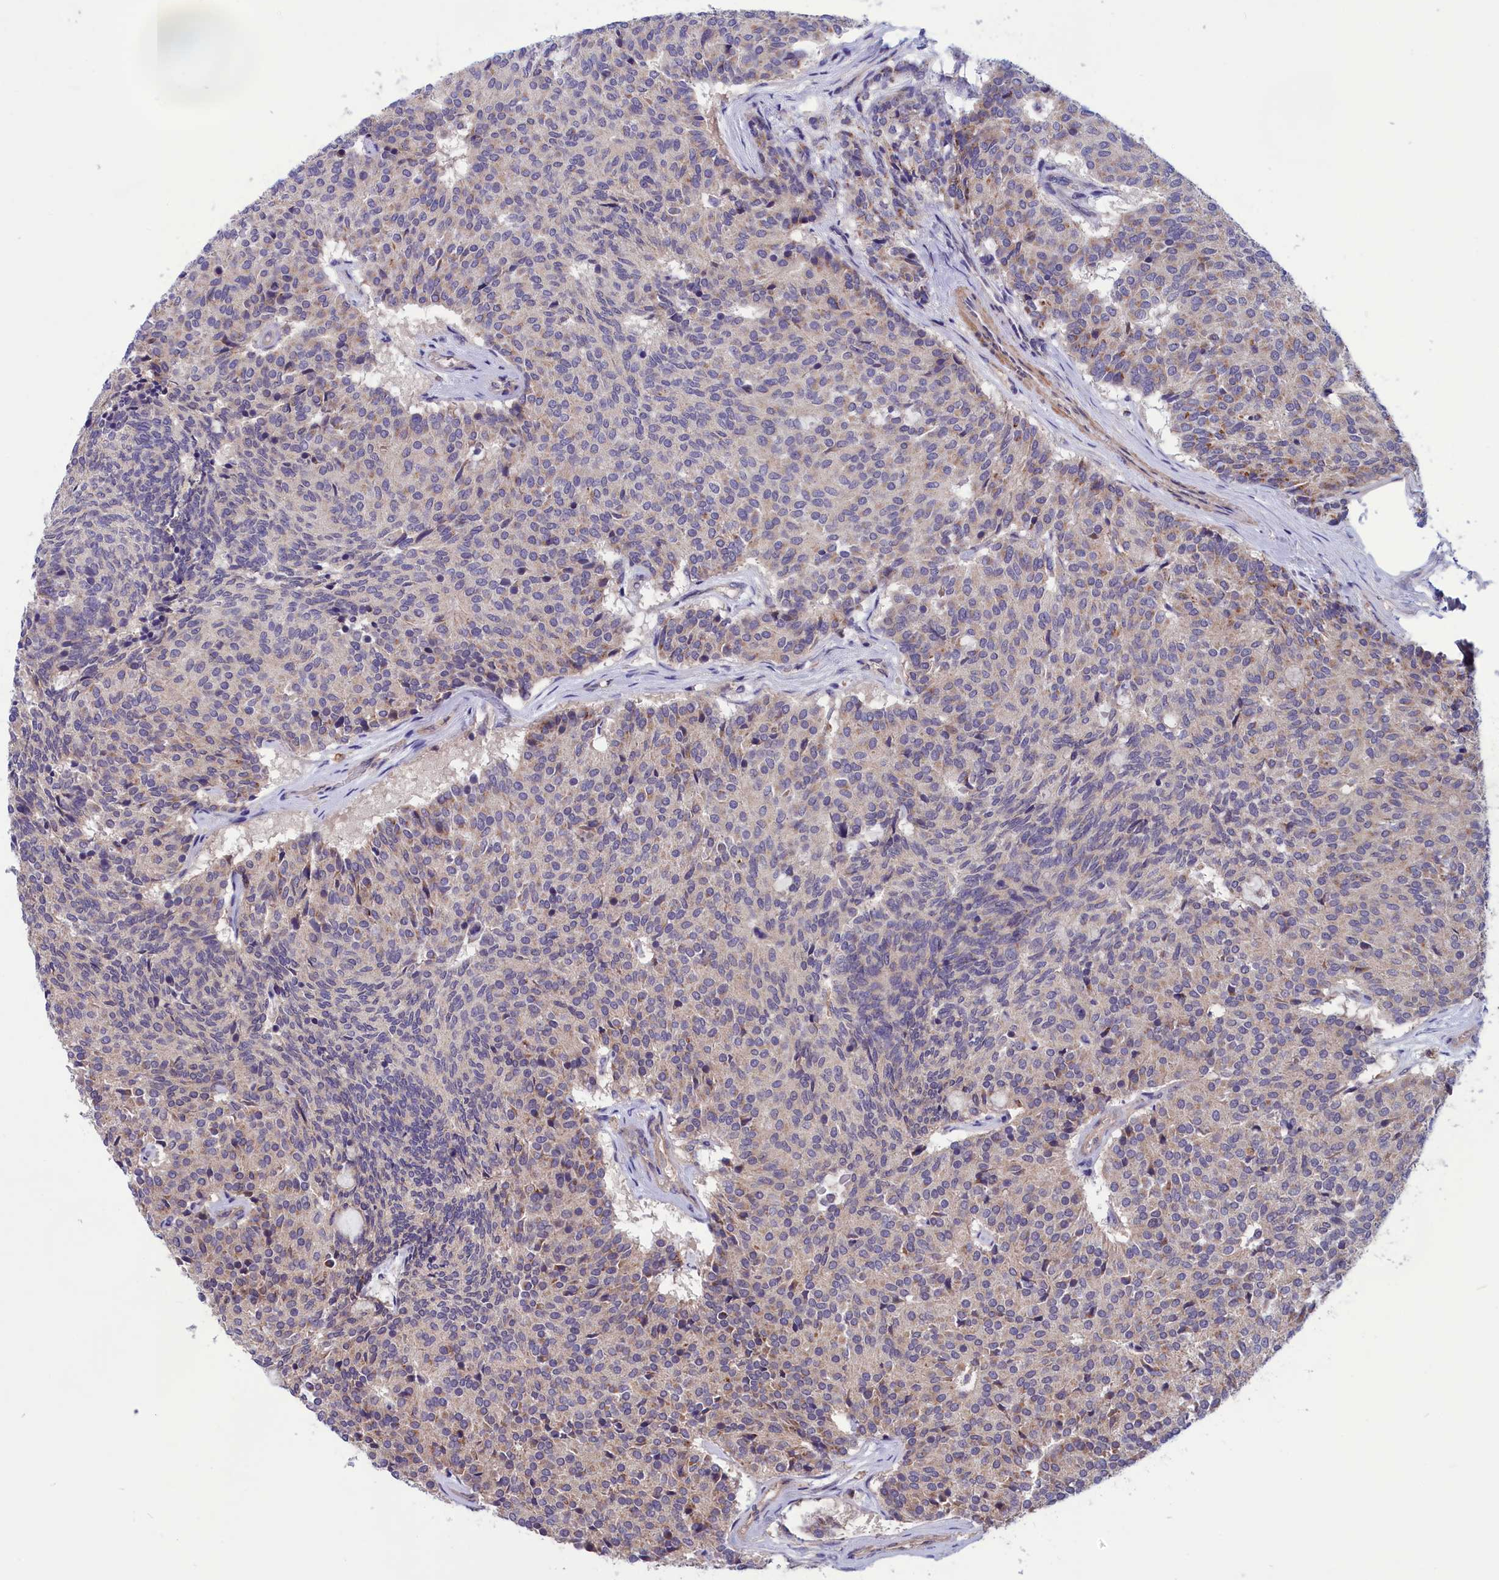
{"staining": {"intensity": "moderate", "quantity": "25%-75%", "location": "cytoplasmic/membranous"}, "tissue": "carcinoid", "cell_type": "Tumor cells", "image_type": "cancer", "snomed": [{"axis": "morphology", "description": "Carcinoid, malignant, NOS"}, {"axis": "topography", "description": "Pancreas"}], "caption": "A high-resolution histopathology image shows immunohistochemistry staining of carcinoid, which shows moderate cytoplasmic/membranous positivity in approximately 25%-75% of tumor cells. (DAB IHC, brown staining for protein, blue staining for nuclei).", "gene": "AMDHD2", "patient": {"sex": "female", "age": 54}}